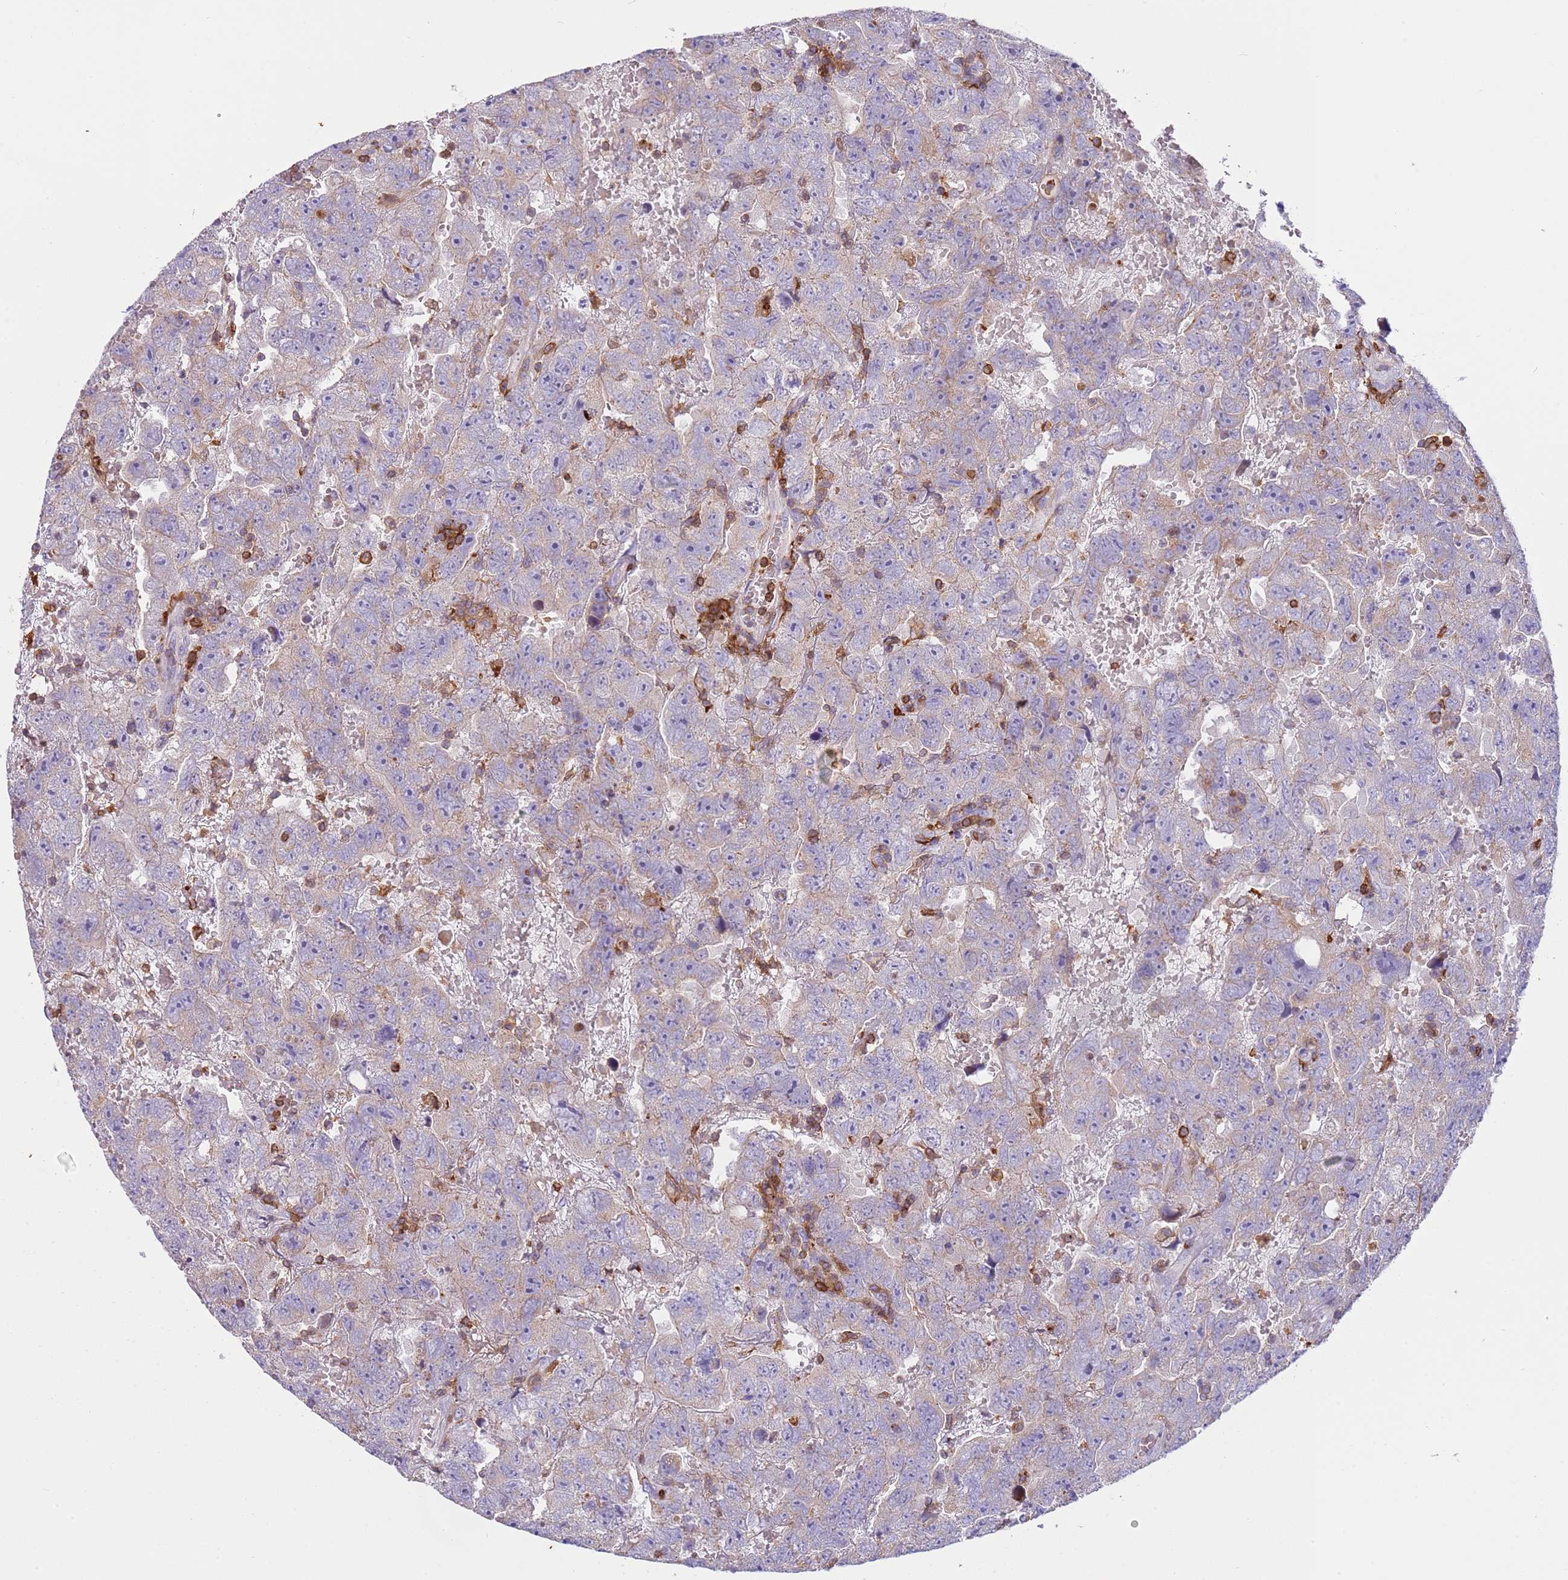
{"staining": {"intensity": "moderate", "quantity": "25%-75%", "location": "cytoplasmic/membranous"}, "tissue": "testis cancer", "cell_type": "Tumor cells", "image_type": "cancer", "snomed": [{"axis": "morphology", "description": "Carcinoma, Embryonal, NOS"}, {"axis": "topography", "description": "Testis"}], "caption": "Protein expression analysis of testis cancer exhibits moderate cytoplasmic/membranous expression in about 25%-75% of tumor cells.", "gene": "TTPAL", "patient": {"sex": "male", "age": 45}}